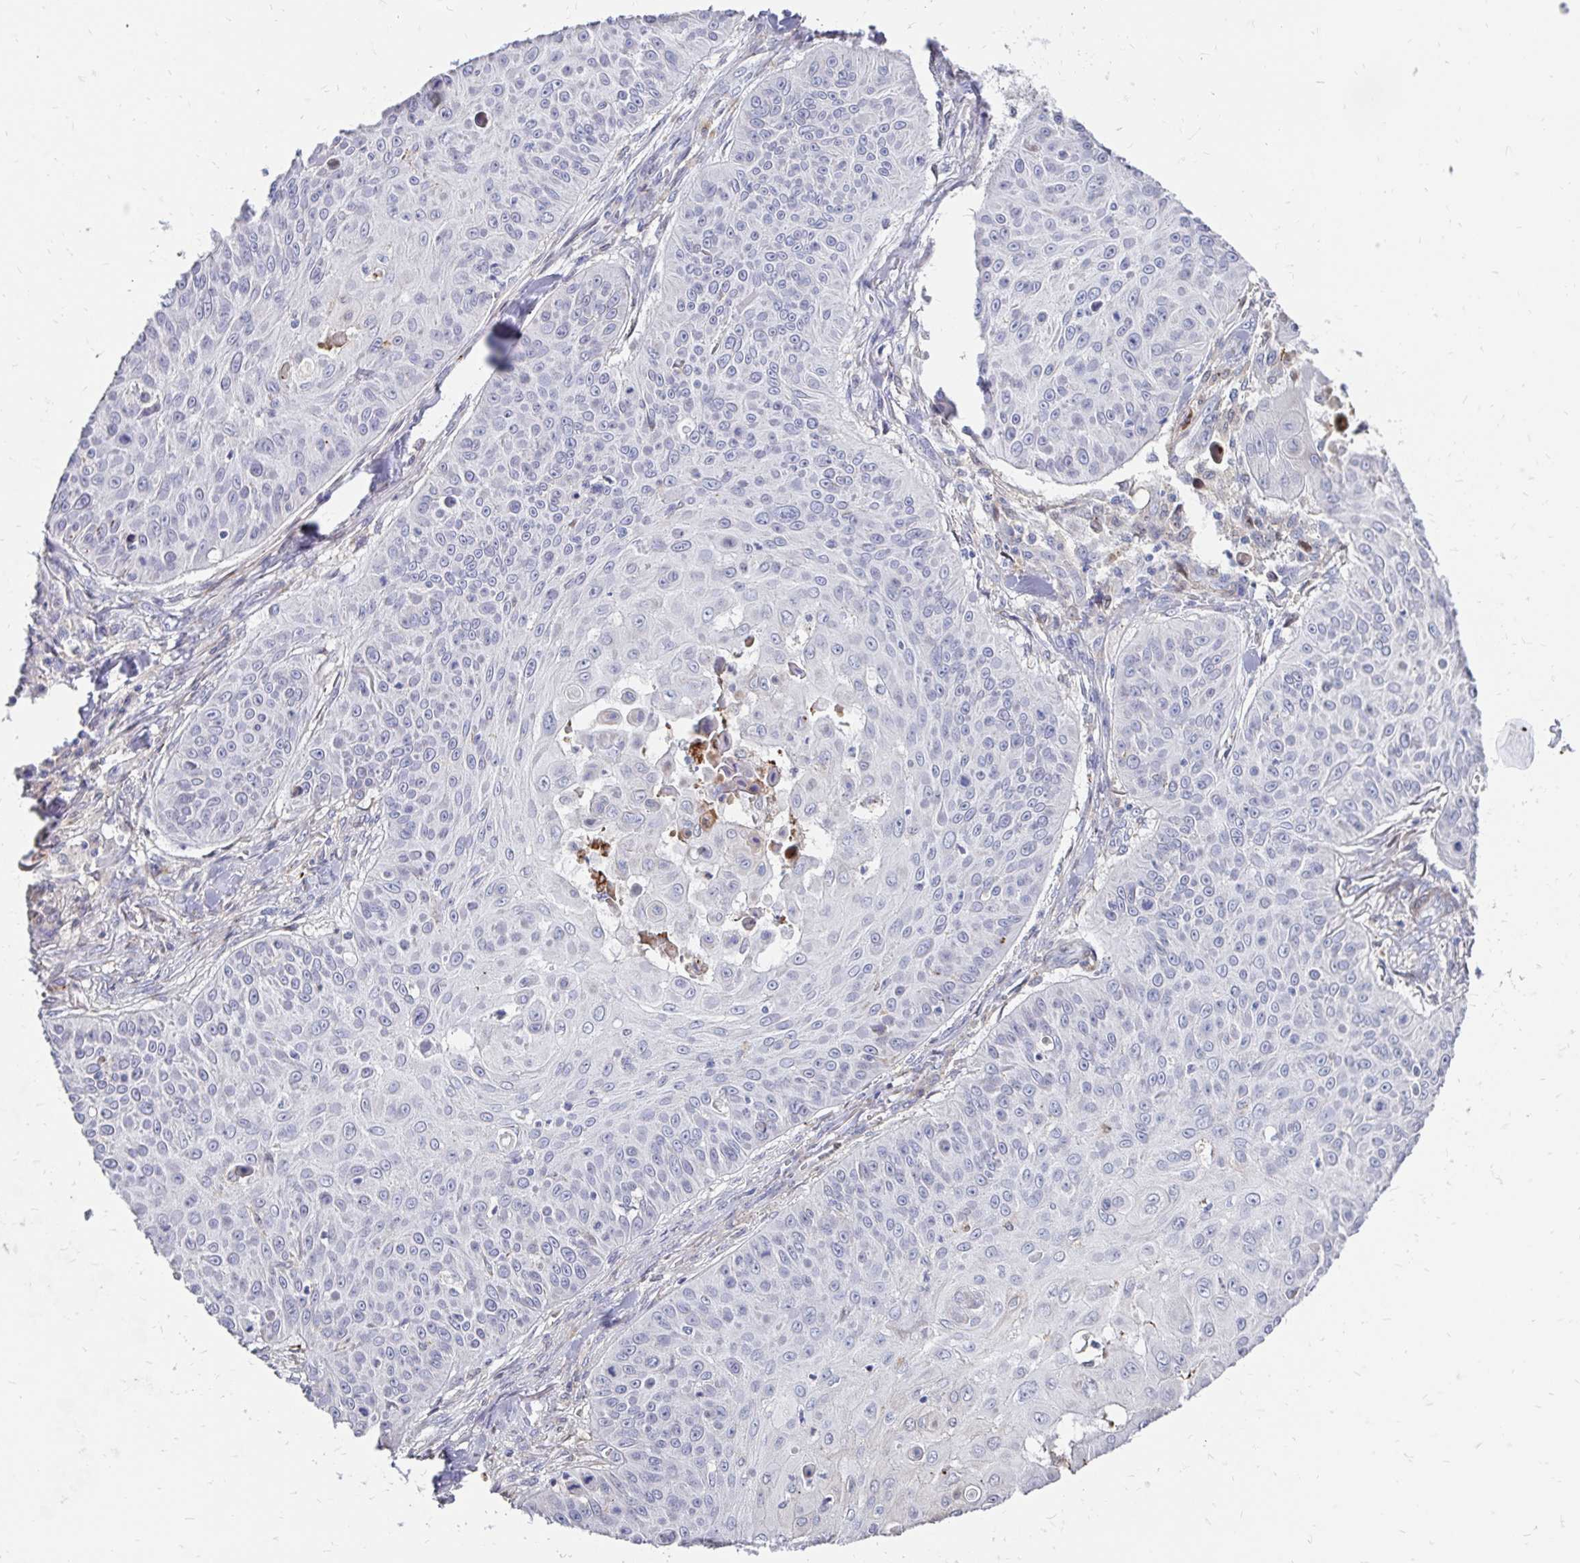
{"staining": {"intensity": "negative", "quantity": "none", "location": "none"}, "tissue": "skin cancer", "cell_type": "Tumor cells", "image_type": "cancer", "snomed": [{"axis": "morphology", "description": "Squamous cell carcinoma, NOS"}, {"axis": "topography", "description": "Skin"}], "caption": "High magnification brightfield microscopy of squamous cell carcinoma (skin) stained with DAB (3,3'-diaminobenzidine) (brown) and counterstained with hematoxylin (blue): tumor cells show no significant expression. (DAB immunohistochemistry, high magnification).", "gene": "CDKL1", "patient": {"sex": "male", "age": 82}}